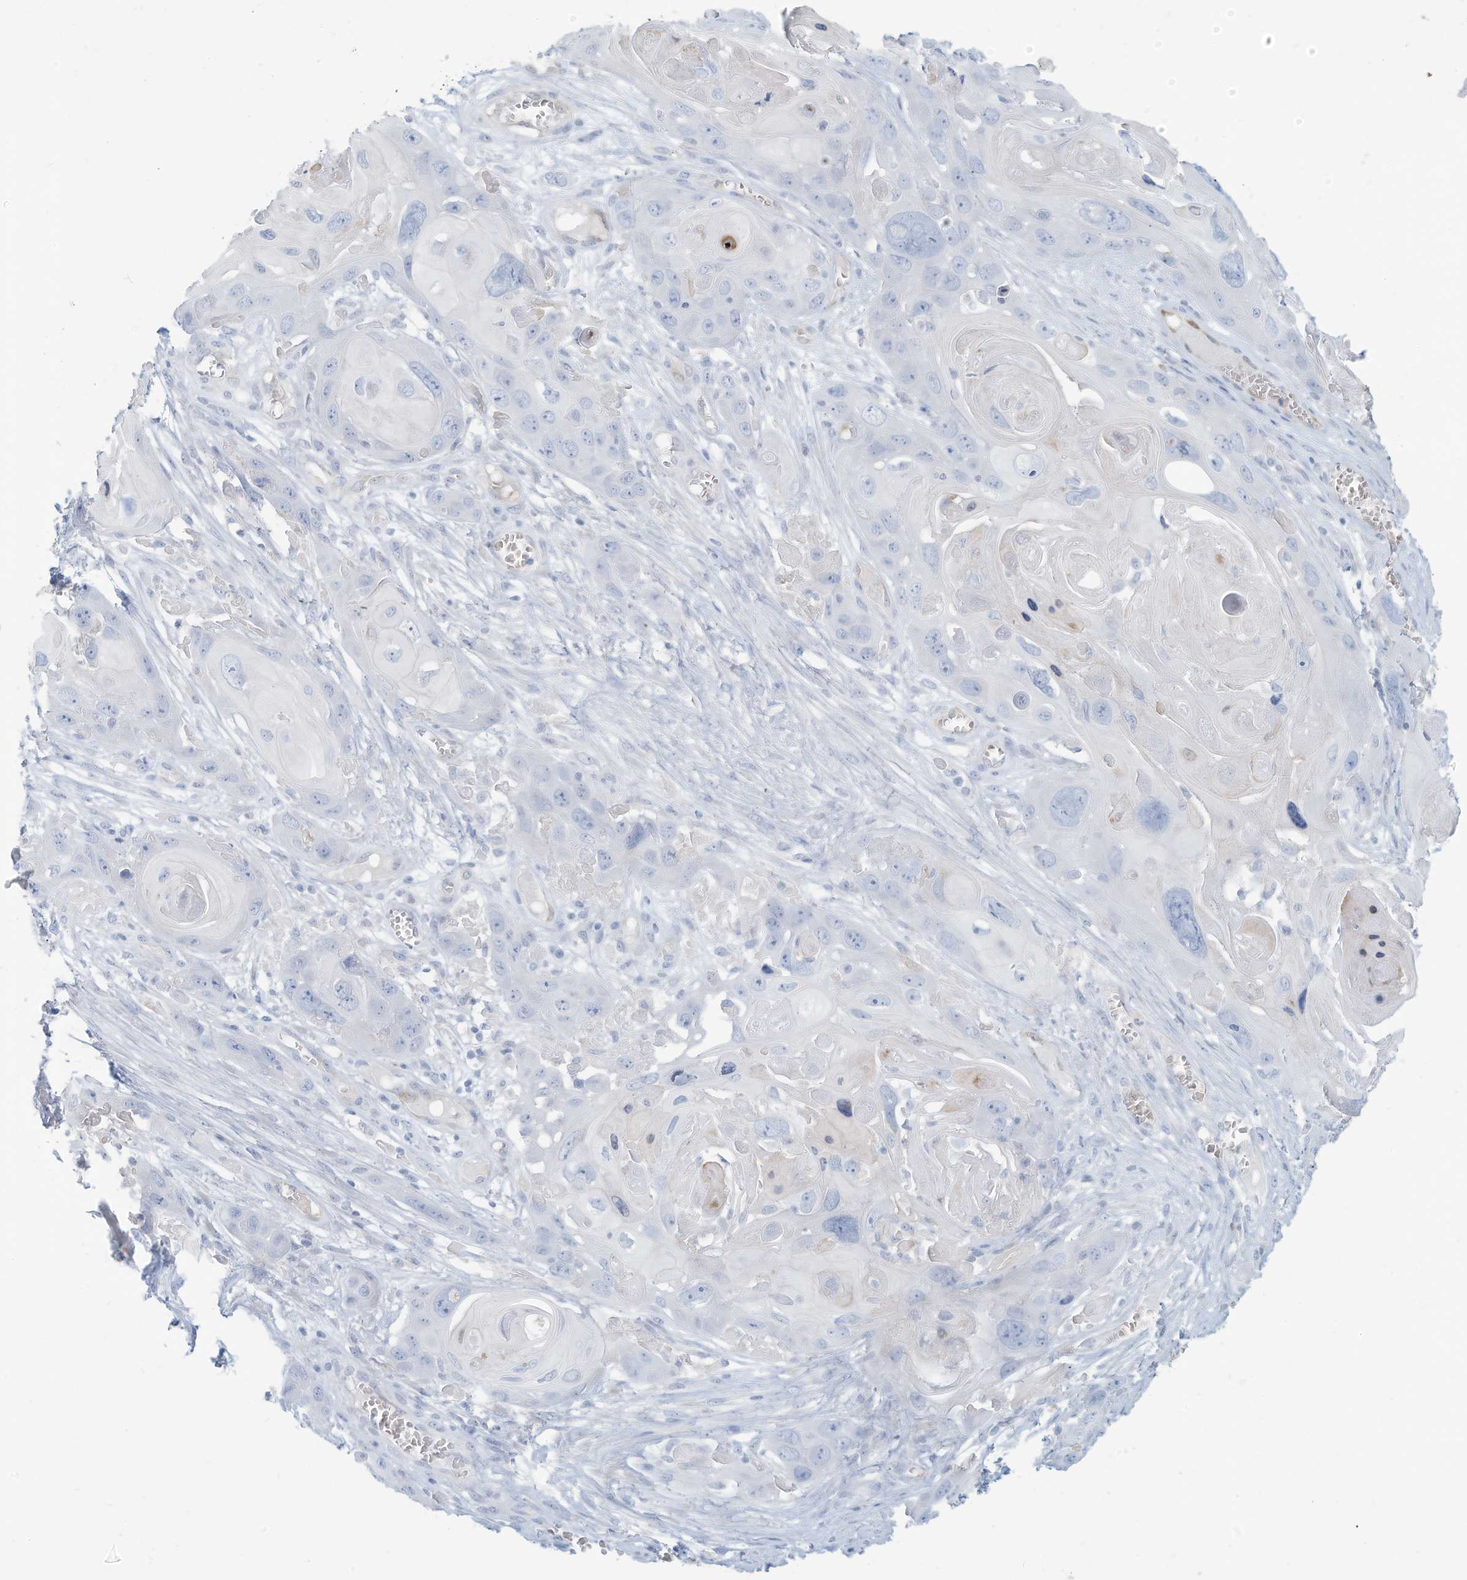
{"staining": {"intensity": "negative", "quantity": "none", "location": "none"}, "tissue": "skin cancer", "cell_type": "Tumor cells", "image_type": "cancer", "snomed": [{"axis": "morphology", "description": "Squamous cell carcinoma, NOS"}, {"axis": "topography", "description": "Skin"}], "caption": "Photomicrograph shows no protein staining in tumor cells of skin squamous cell carcinoma tissue. (Immunohistochemistry, brightfield microscopy, high magnification).", "gene": "ERI2", "patient": {"sex": "male", "age": 55}}